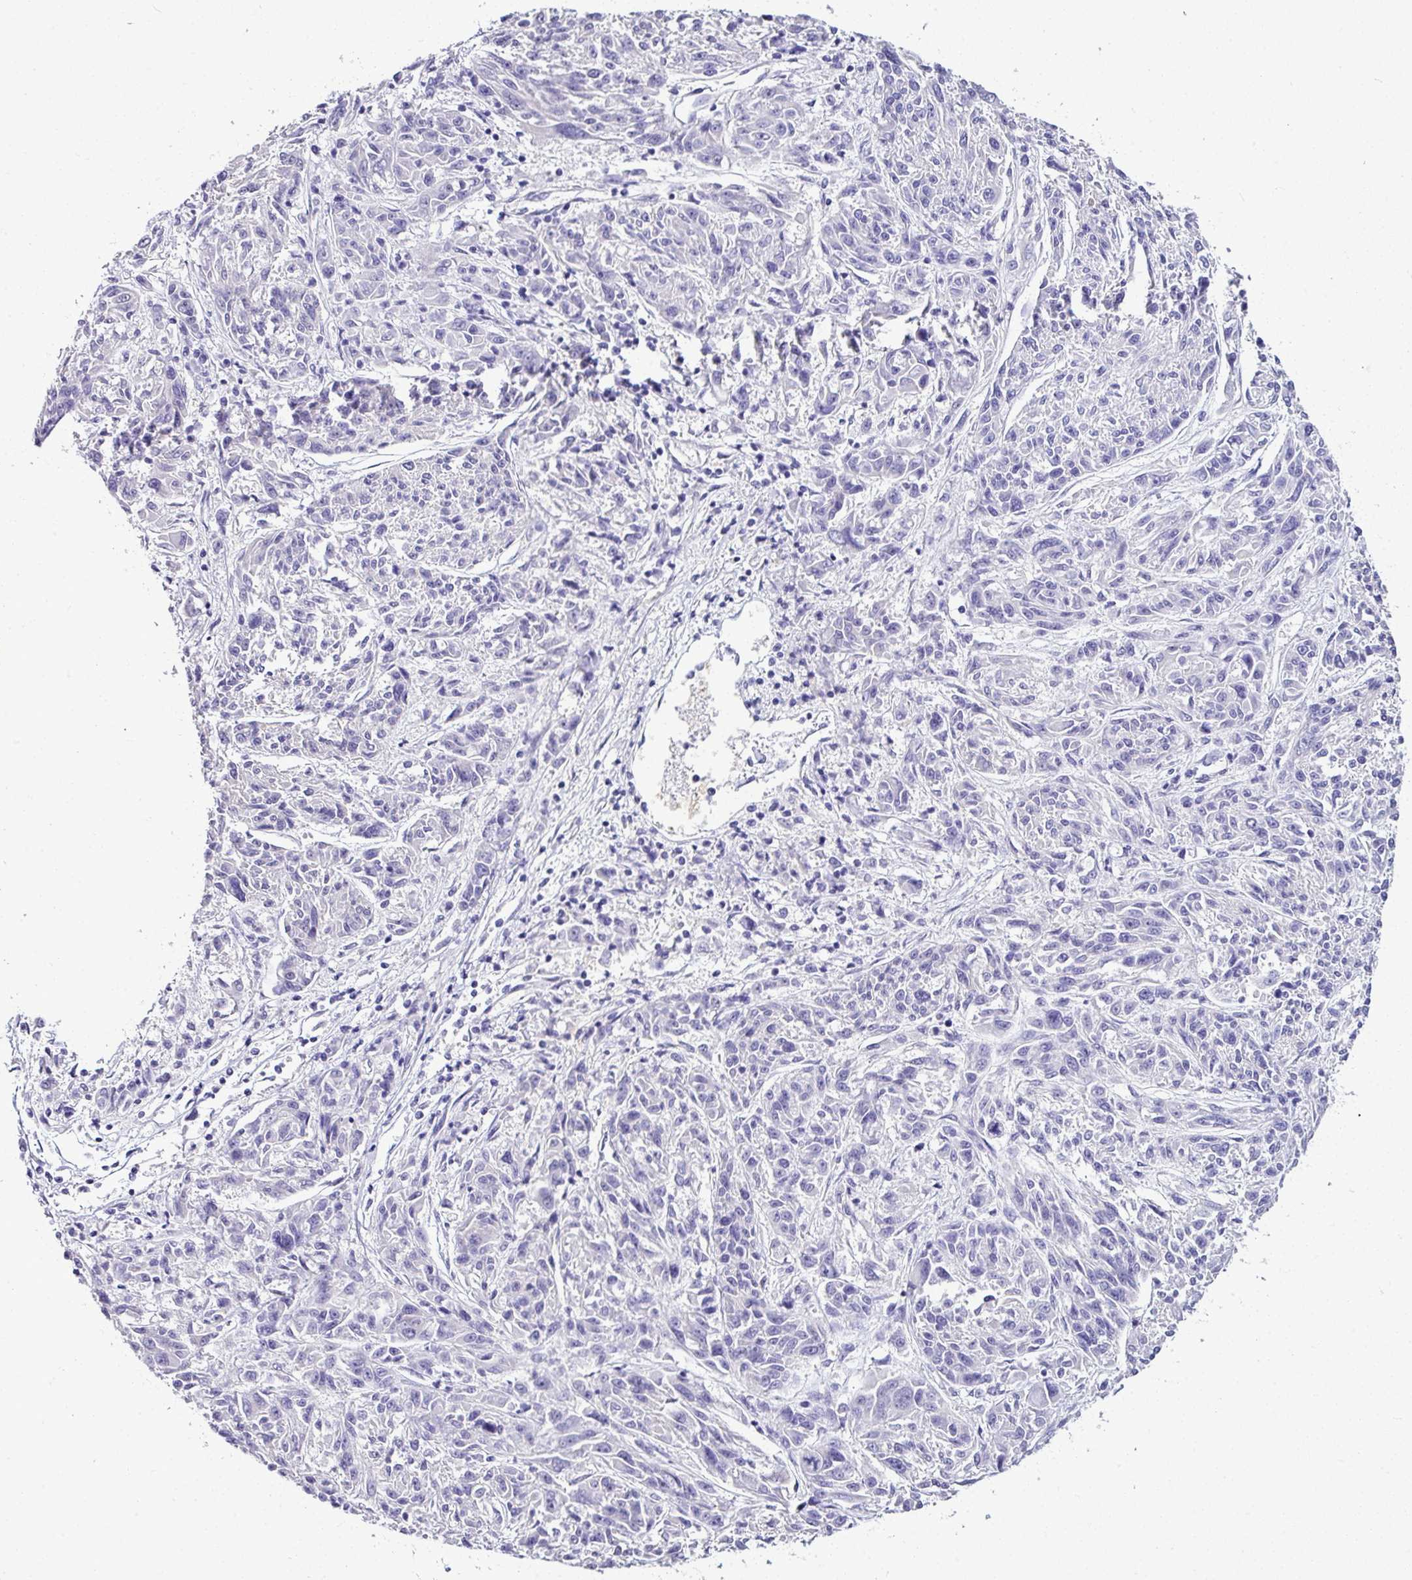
{"staining": {"intensity": "negative", "quantity": "none", "location": "none"}, "tissue": "melanoma", "cell_type": "Tumor cells", "image_type": "cancer", "snomed": [{"axis": "morphology", "description": "Malignant melanoma, NOS"}, {"axis": "topography", "description": "Skin"}], "caption": "Image shows no protein positivity in tumor cells of melanoma tissue.", "gene": "NAPSA", "patient": {"sex": "male", "age": 53}}